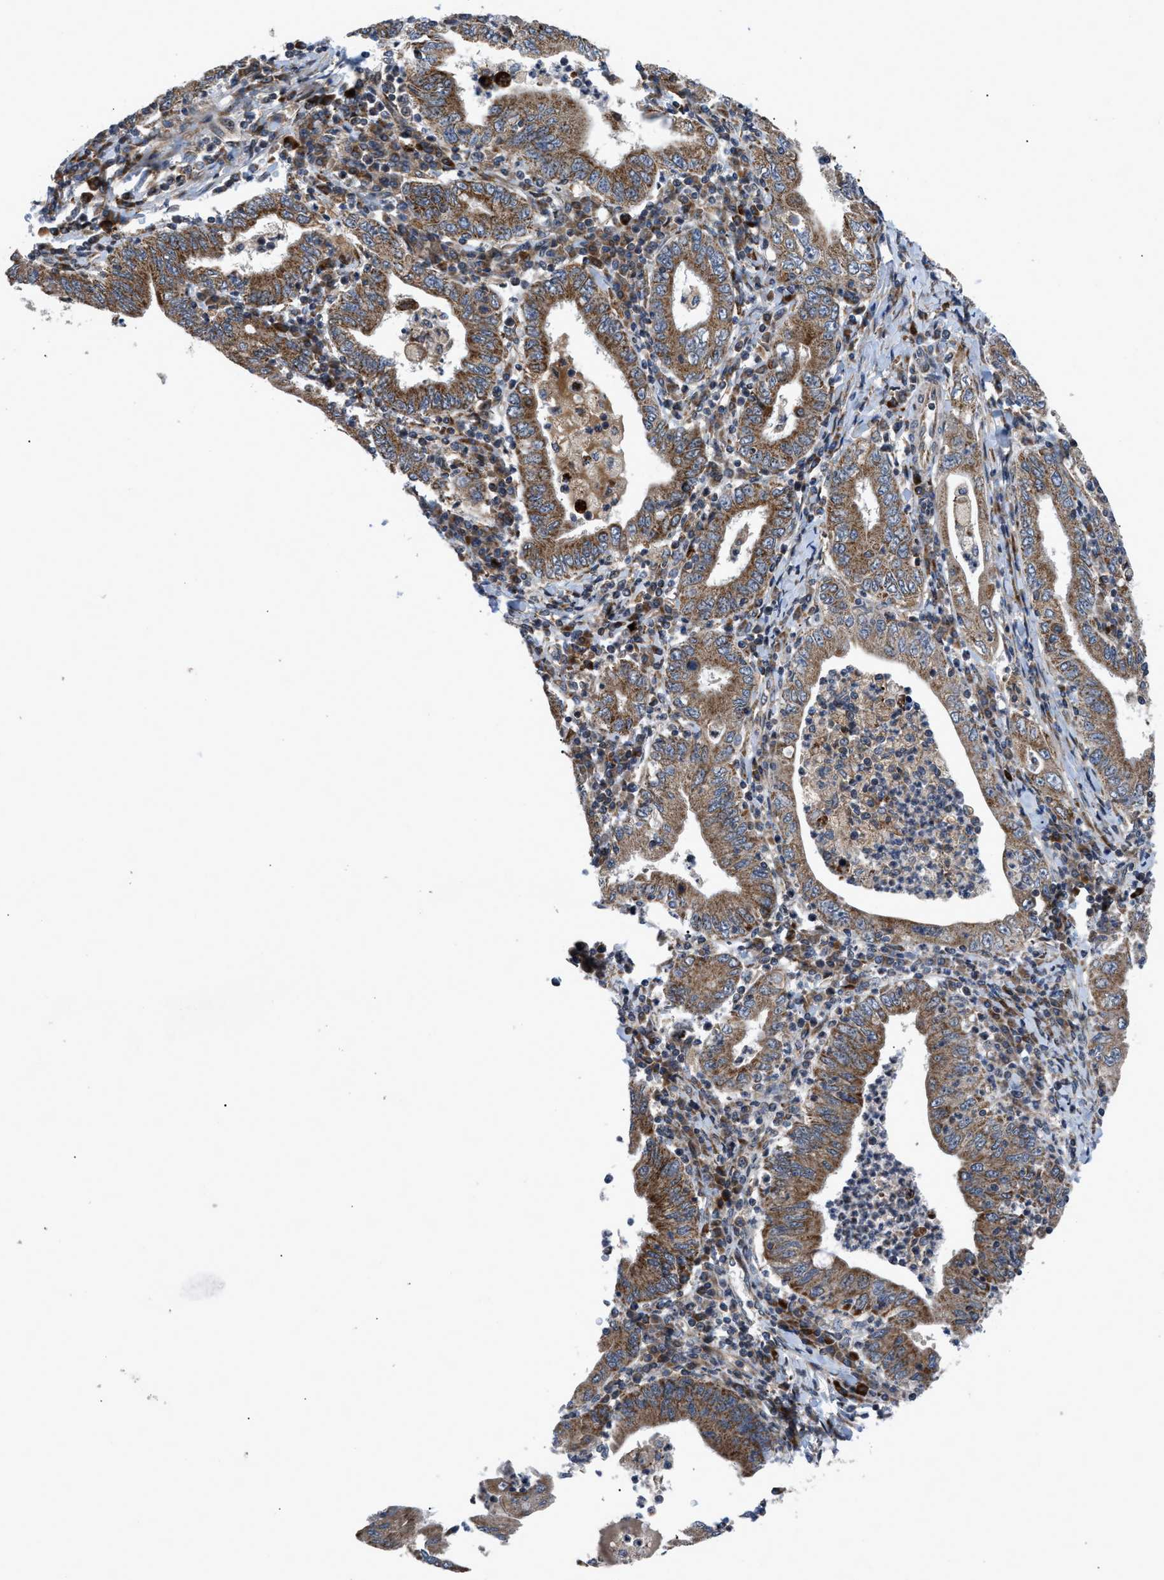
{"staining": {"intensity": "strong", "quantity": ">75%", "location": "cytoplasmic/membranous"}, "tissue": "stomach cancer", "cell_type": "Tumor cells", "image_type": "cancer", "snomed": [{"axis": "morphology", "description": "Normal tissue, NOS"}, {"axis": "morphology", "description": "Adenocarcinoma, NOS"}, {"axis": "topography", "description": "Esophagus"}, {"axis": "topography", "description": "Stomach, upper"}, {"axis": "topography", "description": "Peripheral nerve tissue"}], "caption": "Strong cytoplasmic/membranous protein positivity is appreciated in about >75% of tumor cells in stomach cancer. Nuclei are stained in blue.", "gene": "AP3M2", "patient": {"sex": "male", "age": 62}}